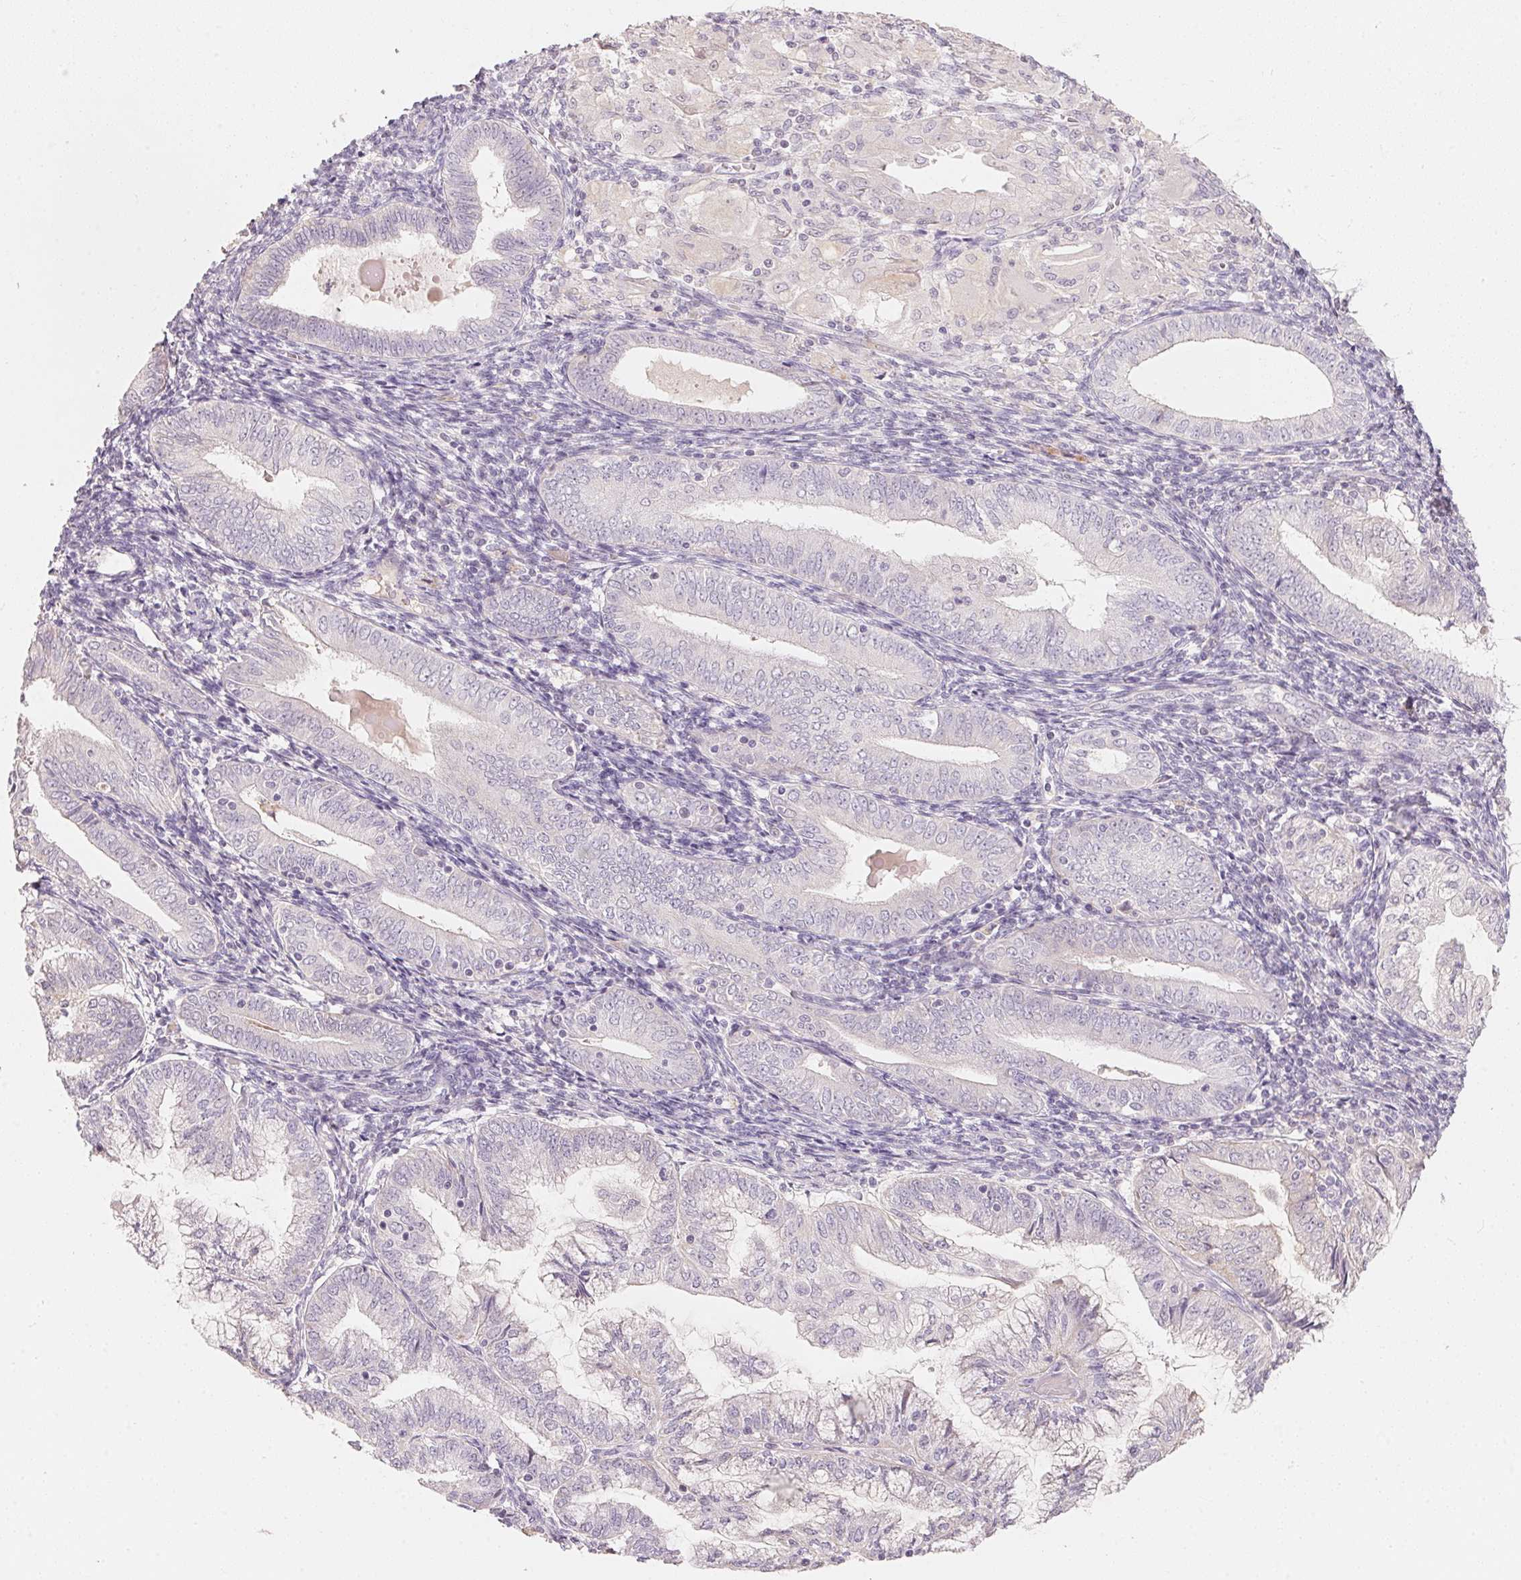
{"staining": {"intensity": "negative", "quantity": "none", "location": "none"}, "tissue": "endometrial cancer", "cell_type": "Tumor cells", "image_type": "cancer", "snomed": [{"axis": "morphology", "description": "Adenocarcinoma, NOS"}, {"axis": "topography", "description": "Endometrium"}], "caption": "Tumor cells show no significant expression in endometrial cancer (adenocarcinoma).", "gene": "TP53AIP1", "patient": {"sex": "female", "age": 55}}